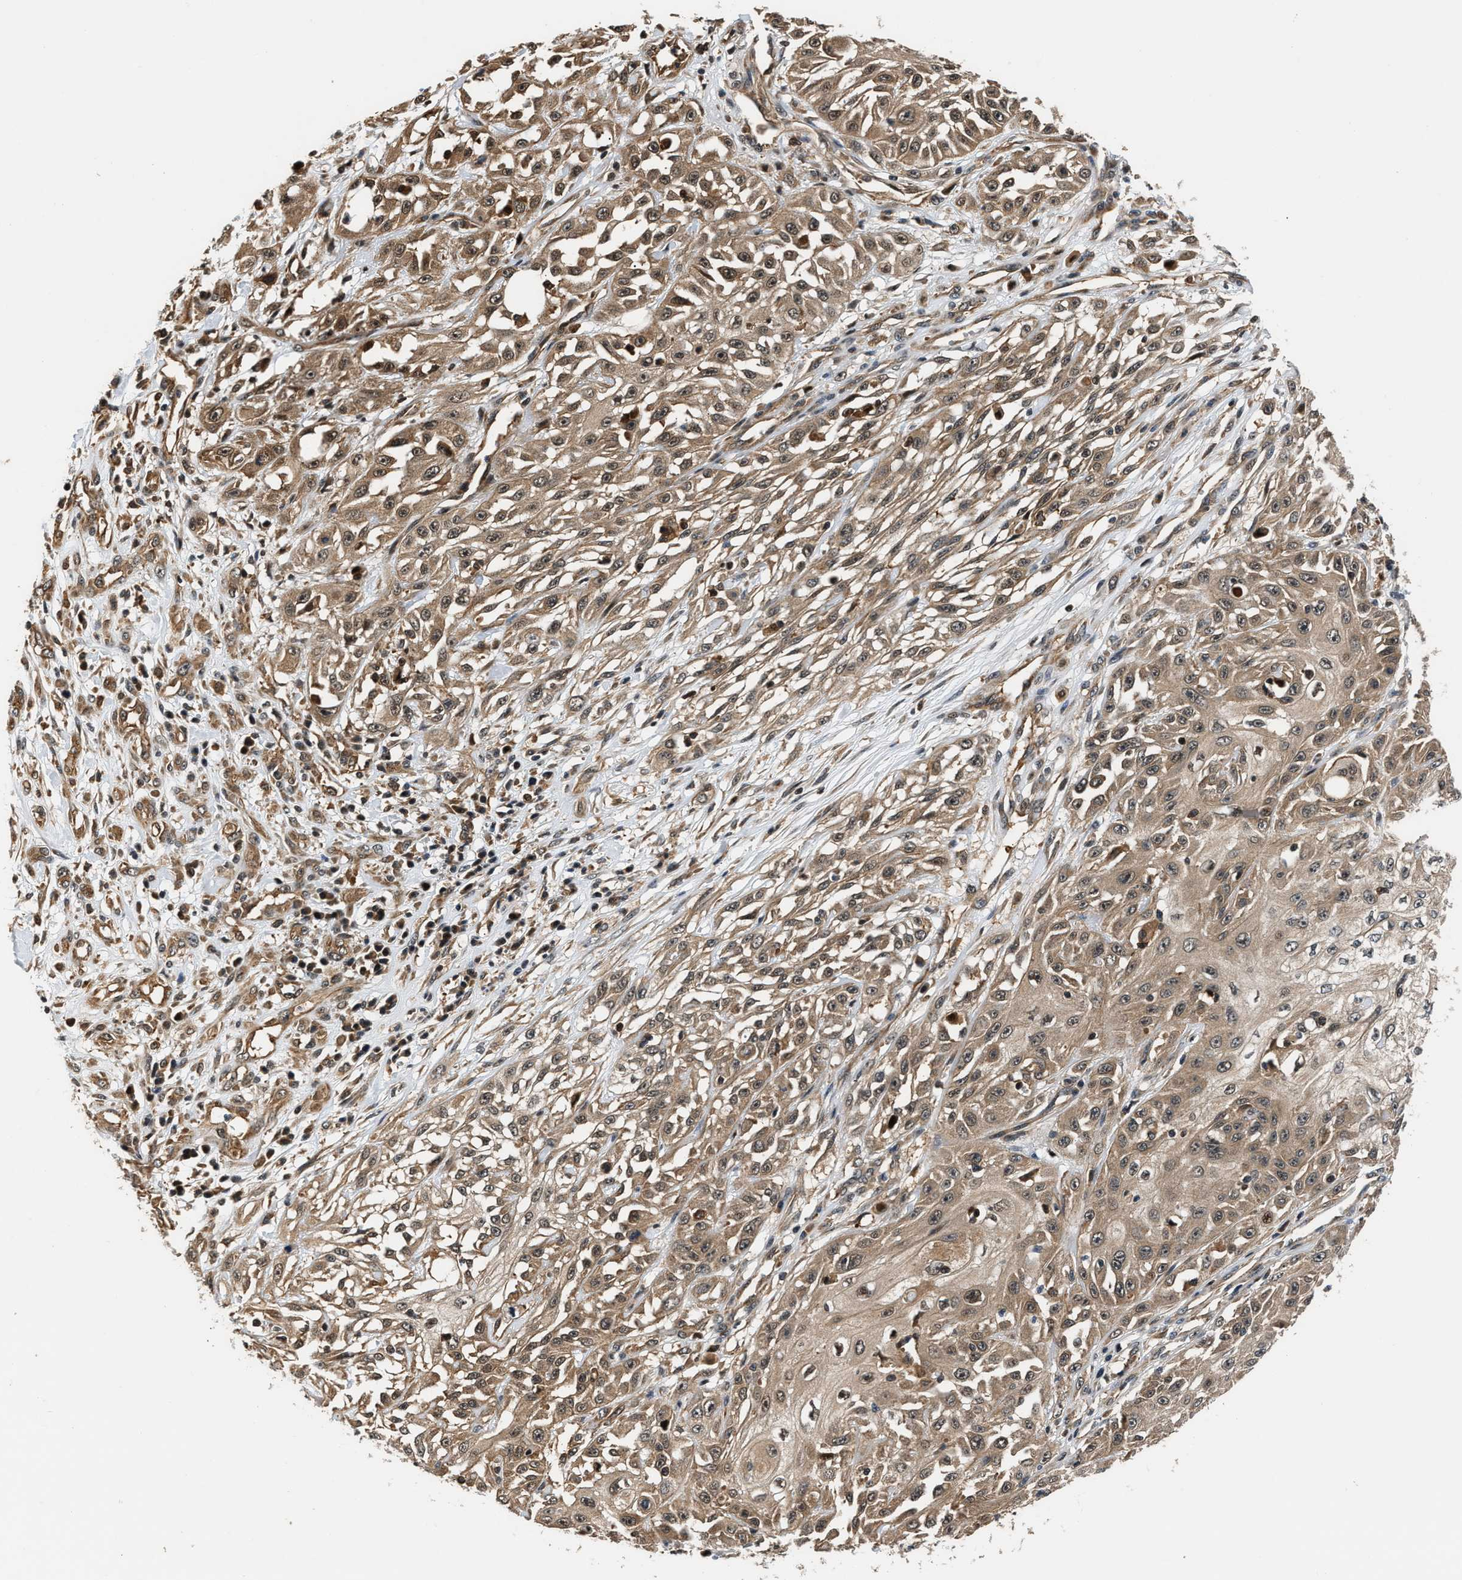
{"staining": {"intensity": "moderate", "quantity": ">75%", "location": "cytoplasmic/membranous"}, "tissue": "skin cancer", "cell_type": "Tumor cells", "image_type": "cancer", "snomed": [{"axis": "morphology", "description": "Squamous cell carcinoma, NOS"}, {"axis": "morphology", "description": "Squamous cell carcinoma, metastatic, NOS"}, {"axis": "topography", "description": "Skin"}, {"axis": "topography", "description": "Lymph node"}], "caption": "A photomicrograph of skin cancer stained for a protein reveals moderate cytoplasmic/membranous brown staining in tumor cells.", "gene": "TUT7", "patient": {"sex": "male", "age": 75}}